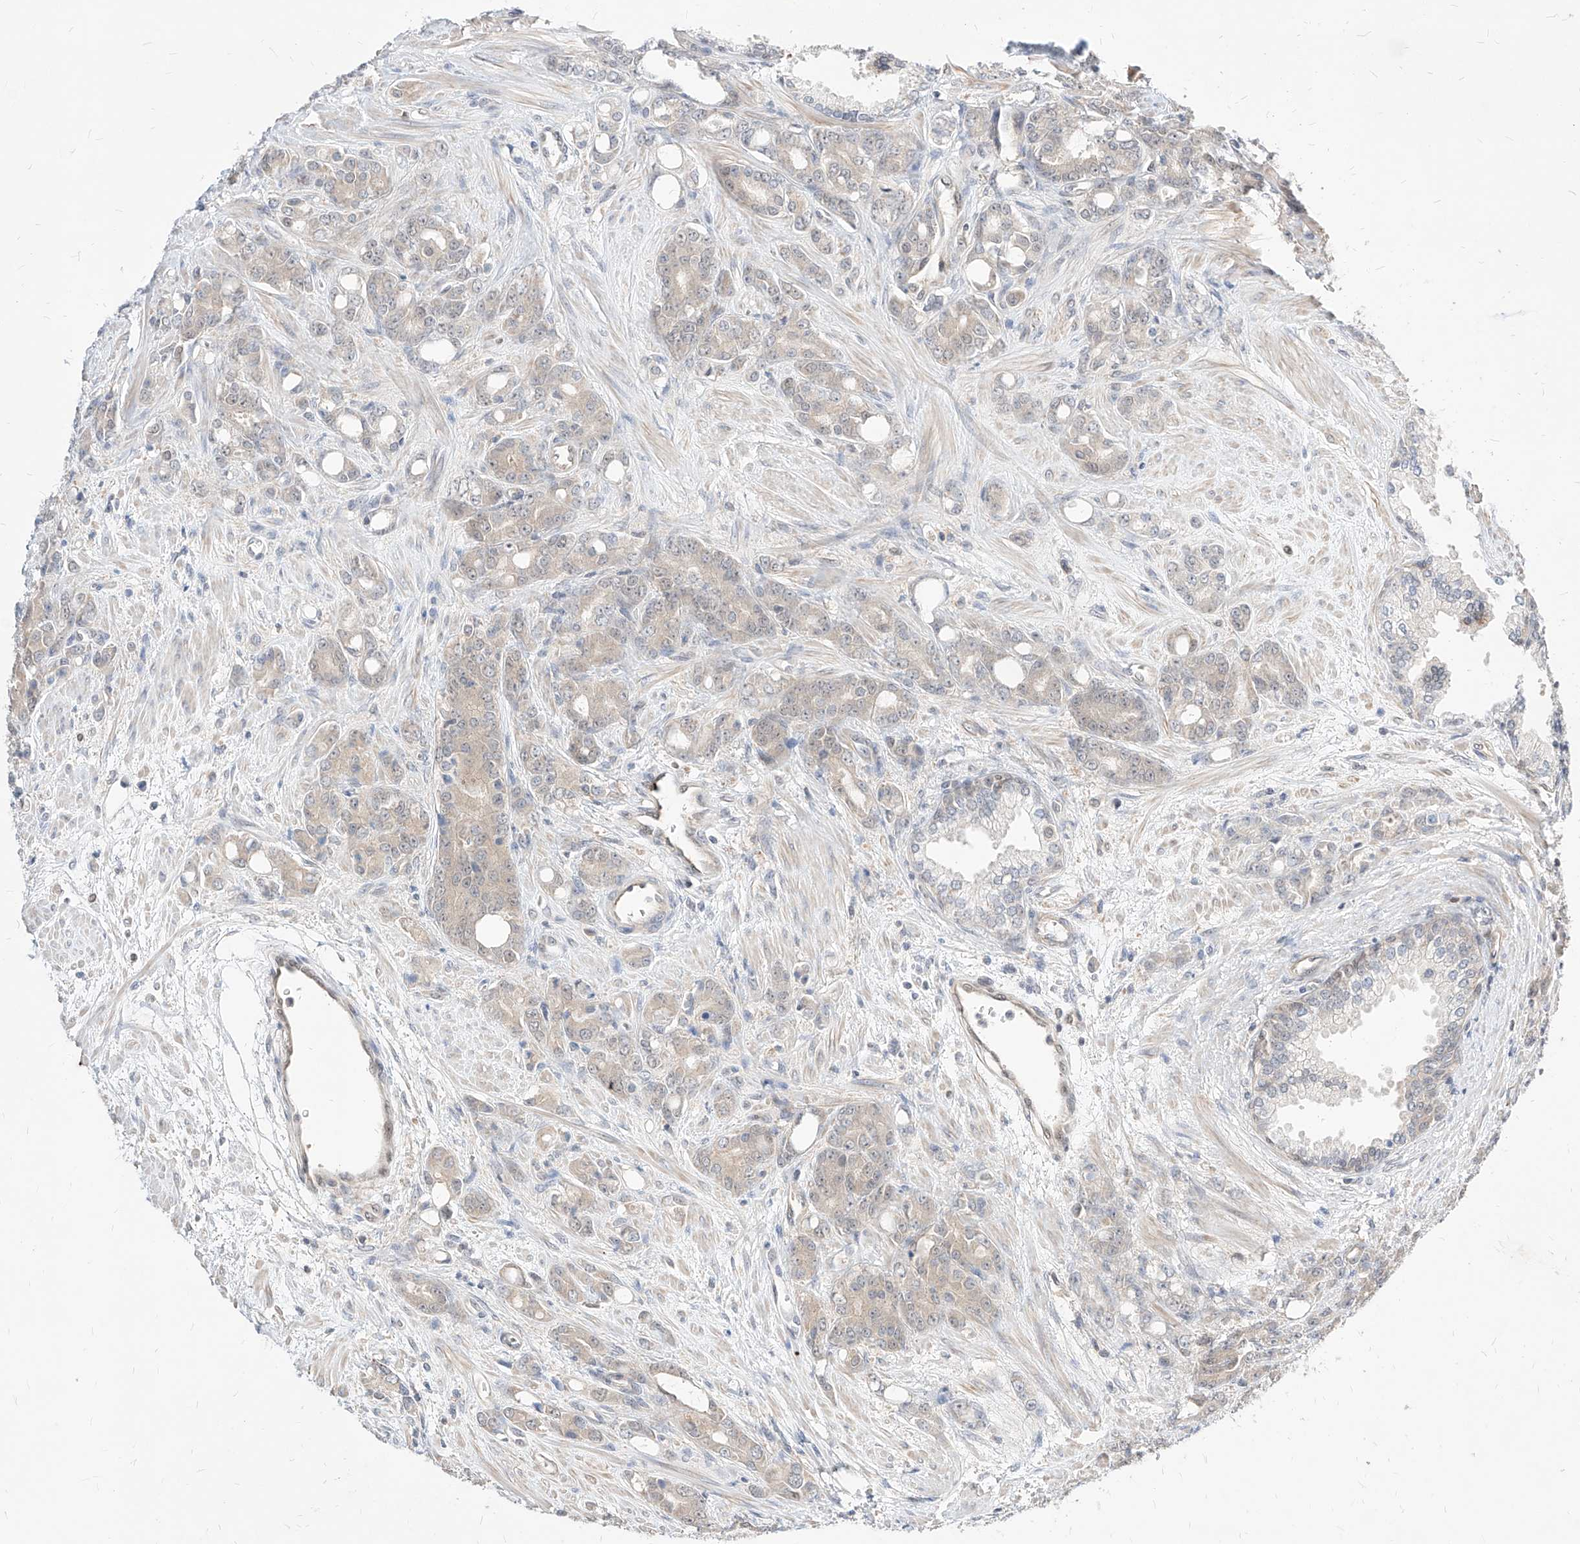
{"staining": {"intensity": "negative", "quantity": "none", "location": "none"}, "tissue": "prostate cancer", "cell_type": "Tumor cells", "image_type": "cancer", "snomed": [{"axis": "morphology", "description": "Adenocarcinoma, High grade"}, {"axis": "topography", "description": "Prostate"}], "caption": "A histopathology image of prostate adenocarcinoma (high-grade) stained for a protein demonstrates no brown staining in tumor cells. (DAB (3,3'-diaminobenzidine) immunohistochemistry with hematoxylin counter stain).", "gene": "TSNAX", "patient": {"sex": "male", "age": 62}}